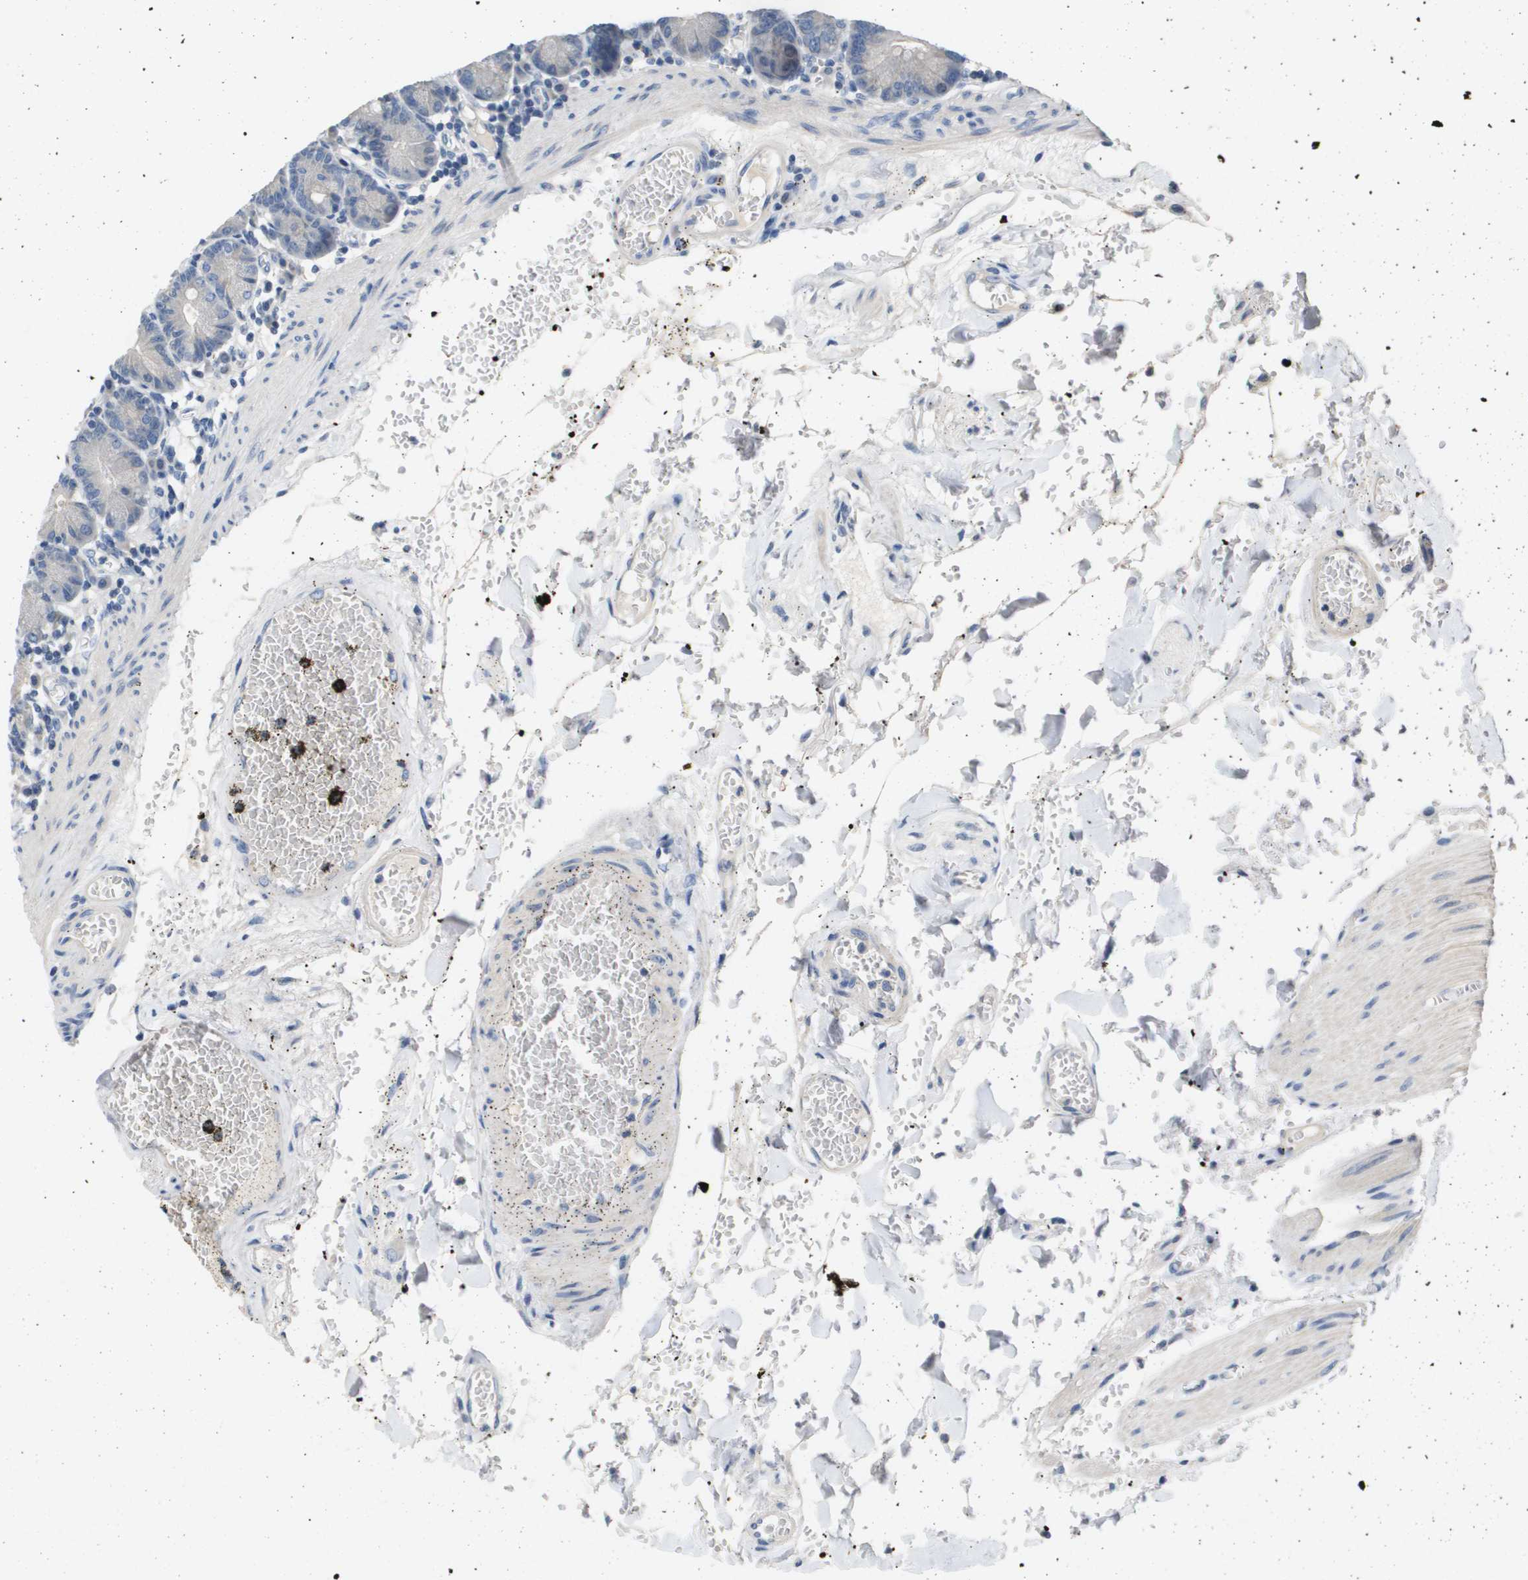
{"staining": {"intensity": "weak", "quantity": "<25%", "location": "cytoplasmic/membranous"}, "tissue": "small intestine", "cell_type": "Glandular cells", "image_type": "normal", "snomed": [{"axis": "morphology", "description": "Normal tissue, NOS"}, {"axis": "topography", "description": "Small intestine"}], "caption": "High power microscopy micrograph of an immunohistochemistry (IHC) photomicrograph of benign small intestine, revealing no significant staining in glandular cells. (DAB immunohistochemistry (IHC), high magnification).", "gene": "CAPN11", "patient": {"sex": "male", "age": 71}}